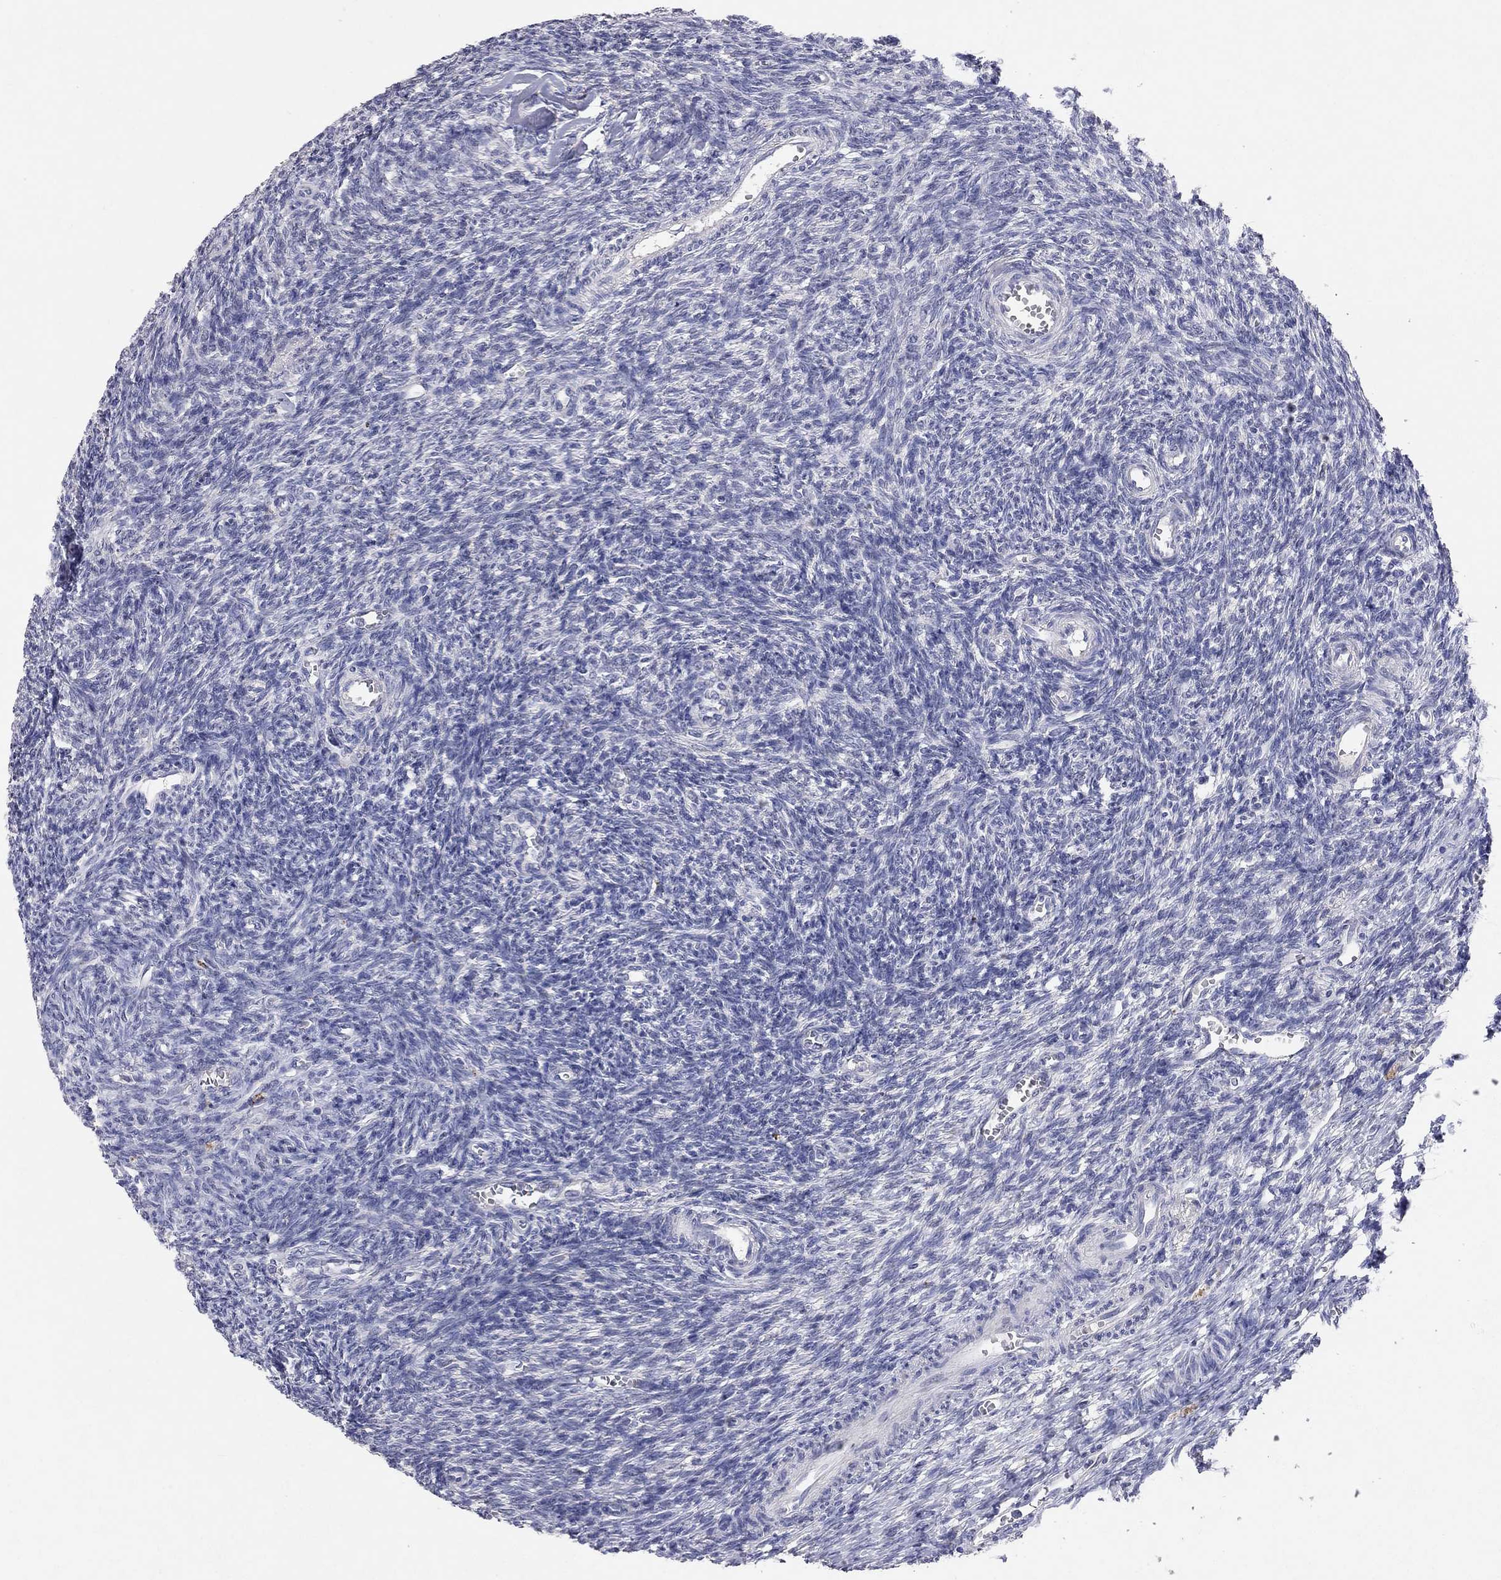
{"staining": {"intensity": "negative", "quantity": "none", "location": "none"}, "tissue": "ovary", "cell_type": "Ovarian stroma cells", "image_type": "normal", "snomed": [{"axis": "morphology", "description": "Normal tissue, NOS"}, {"axis": "topography", "description": "Ovary"}], "caption": "DAB (3,3'-diaminobenzidine) immunohistochemical staining of benign human ovary displays no significant expression in ovarian stroma cells.", "gene": "MMP13", "patient": {"sex": "female", "age": 27}}